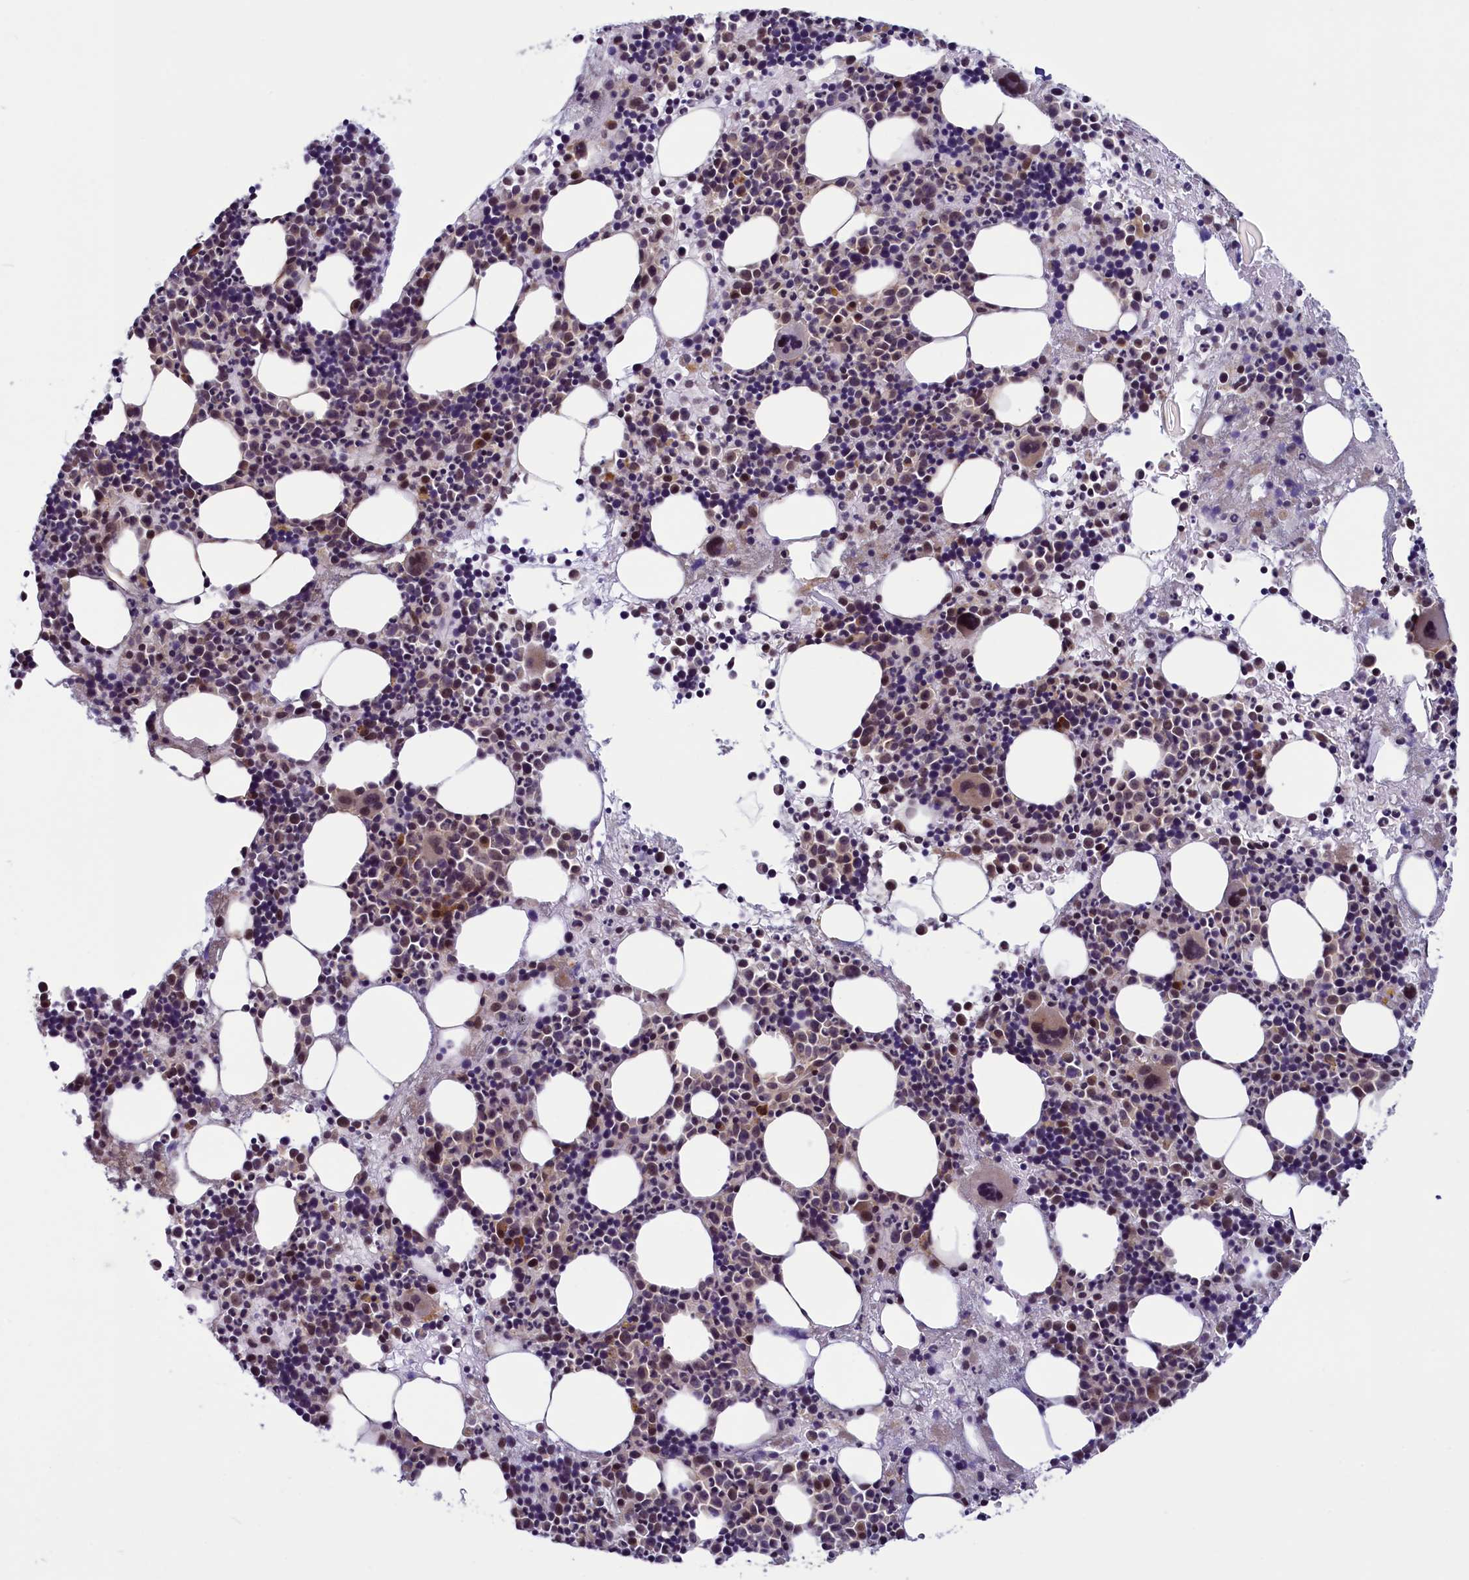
{"staining": {"intensity": "moderate", "quantity": "25%-75%", "location": "nuclear"}, "tissue": "bone marrow", "cell_type": "Hematopoietic cells", "image_type": "normal", "snomed": [{"axis": "morphology", "description": "Normal tissue, NOS"}, {"axis": "topography", "description": "Bone marrow"}], "caption": "This micrograph displays immunohistochemistry (IHC) staining of unremarkable bone marrow, with medium moderate nuclear positivity in about 25%-75% of hematopoietic cells.", "gene": "SLC7A6OS", "patient": {"sex": "male", "age": 51}}